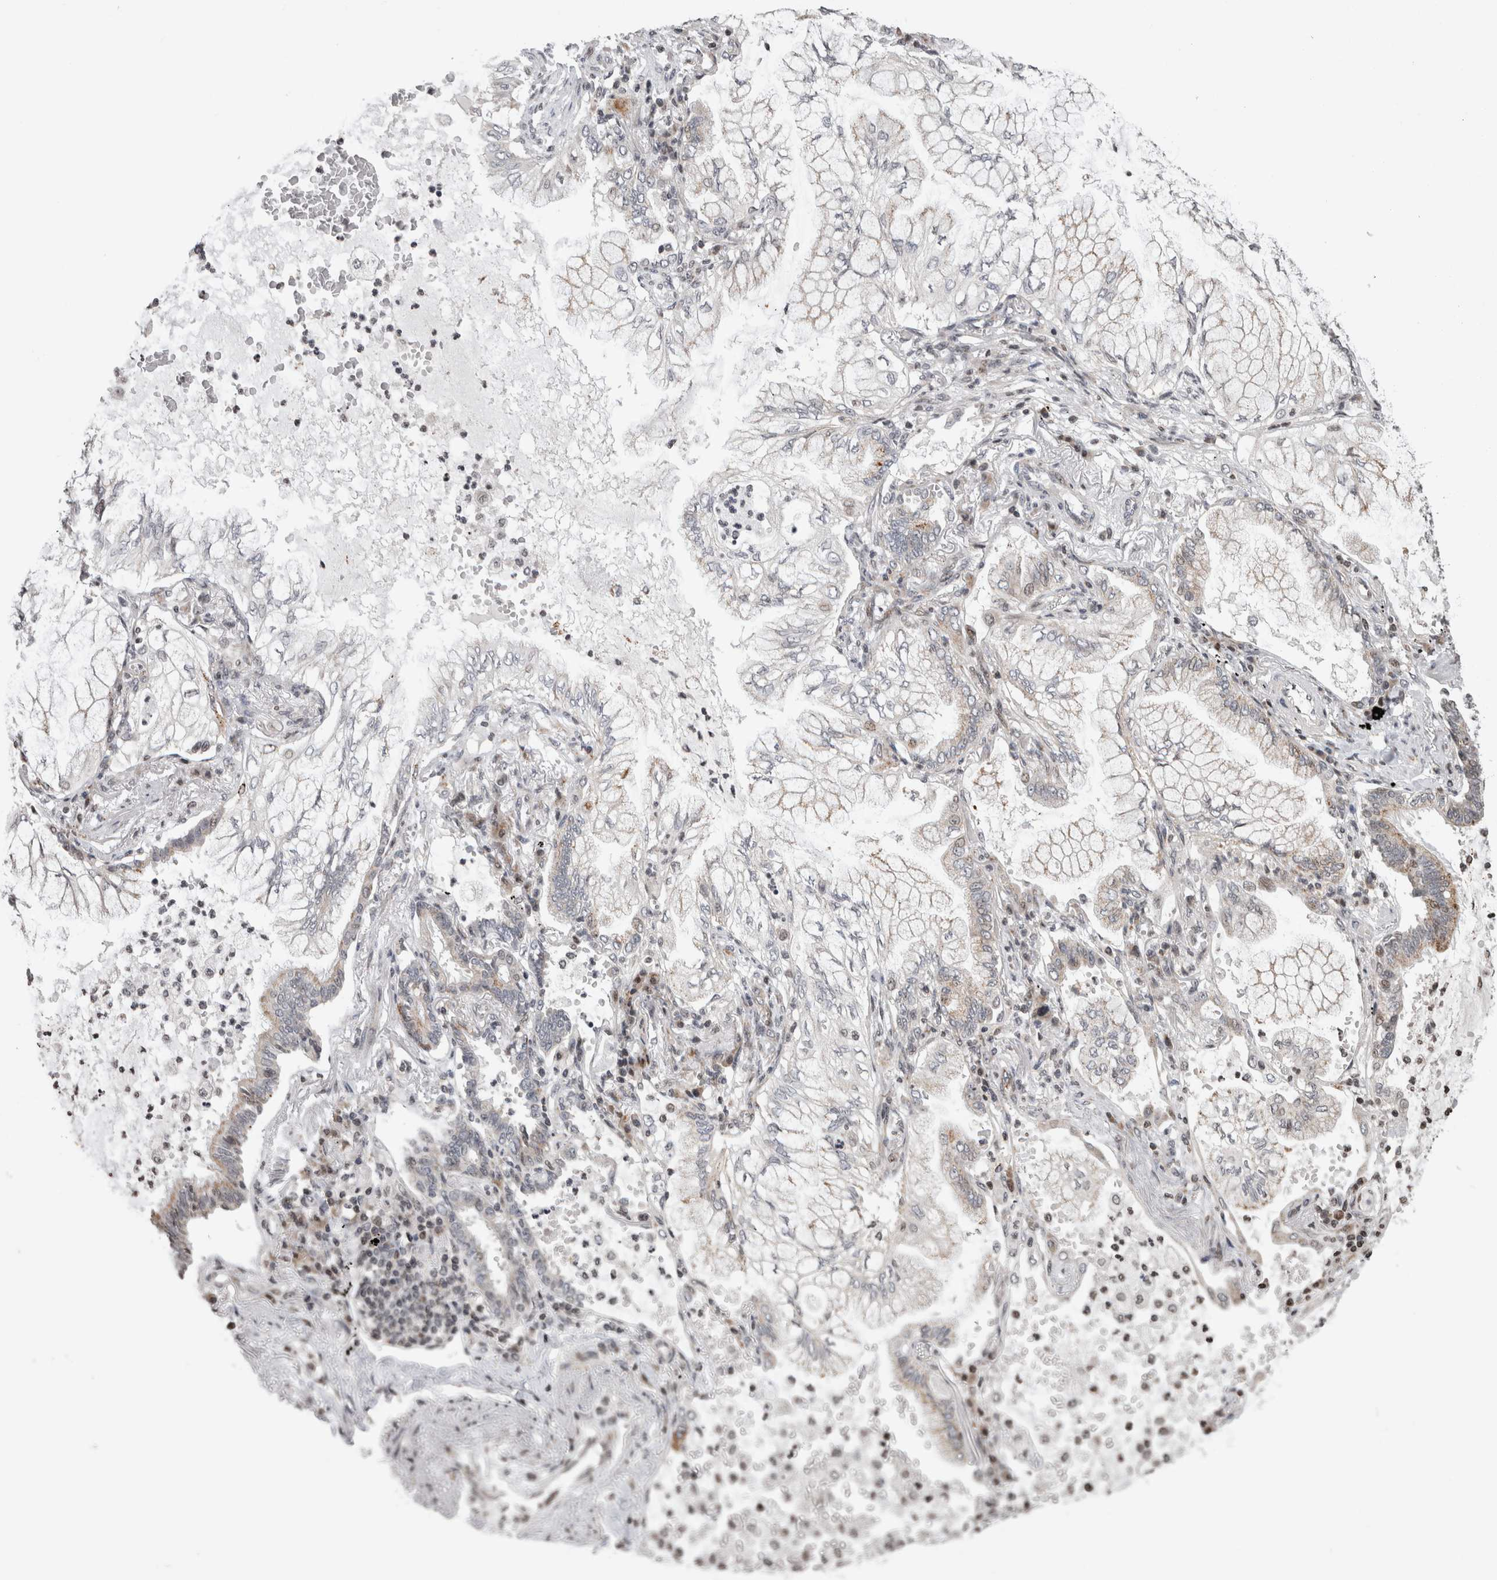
{"staining": {"intensity": "negative", "quantity": "none", "location": "none"}, "tissue": "lung cancer", "cell_type": "Tumor cells", "image_type": "cancer", "snomed": [{"axis": "morphology", "description": "Adenocarcinoma, NOS"}, {"axis": "topography", "description": "Lung"}], "caption": "This is an immunohistochemistry histopathology image of lung adenocarcinoma. There is no staining in tumor cells.", "gene": "ZBTB11", "patient": {"sex": "female", "age": 70}}